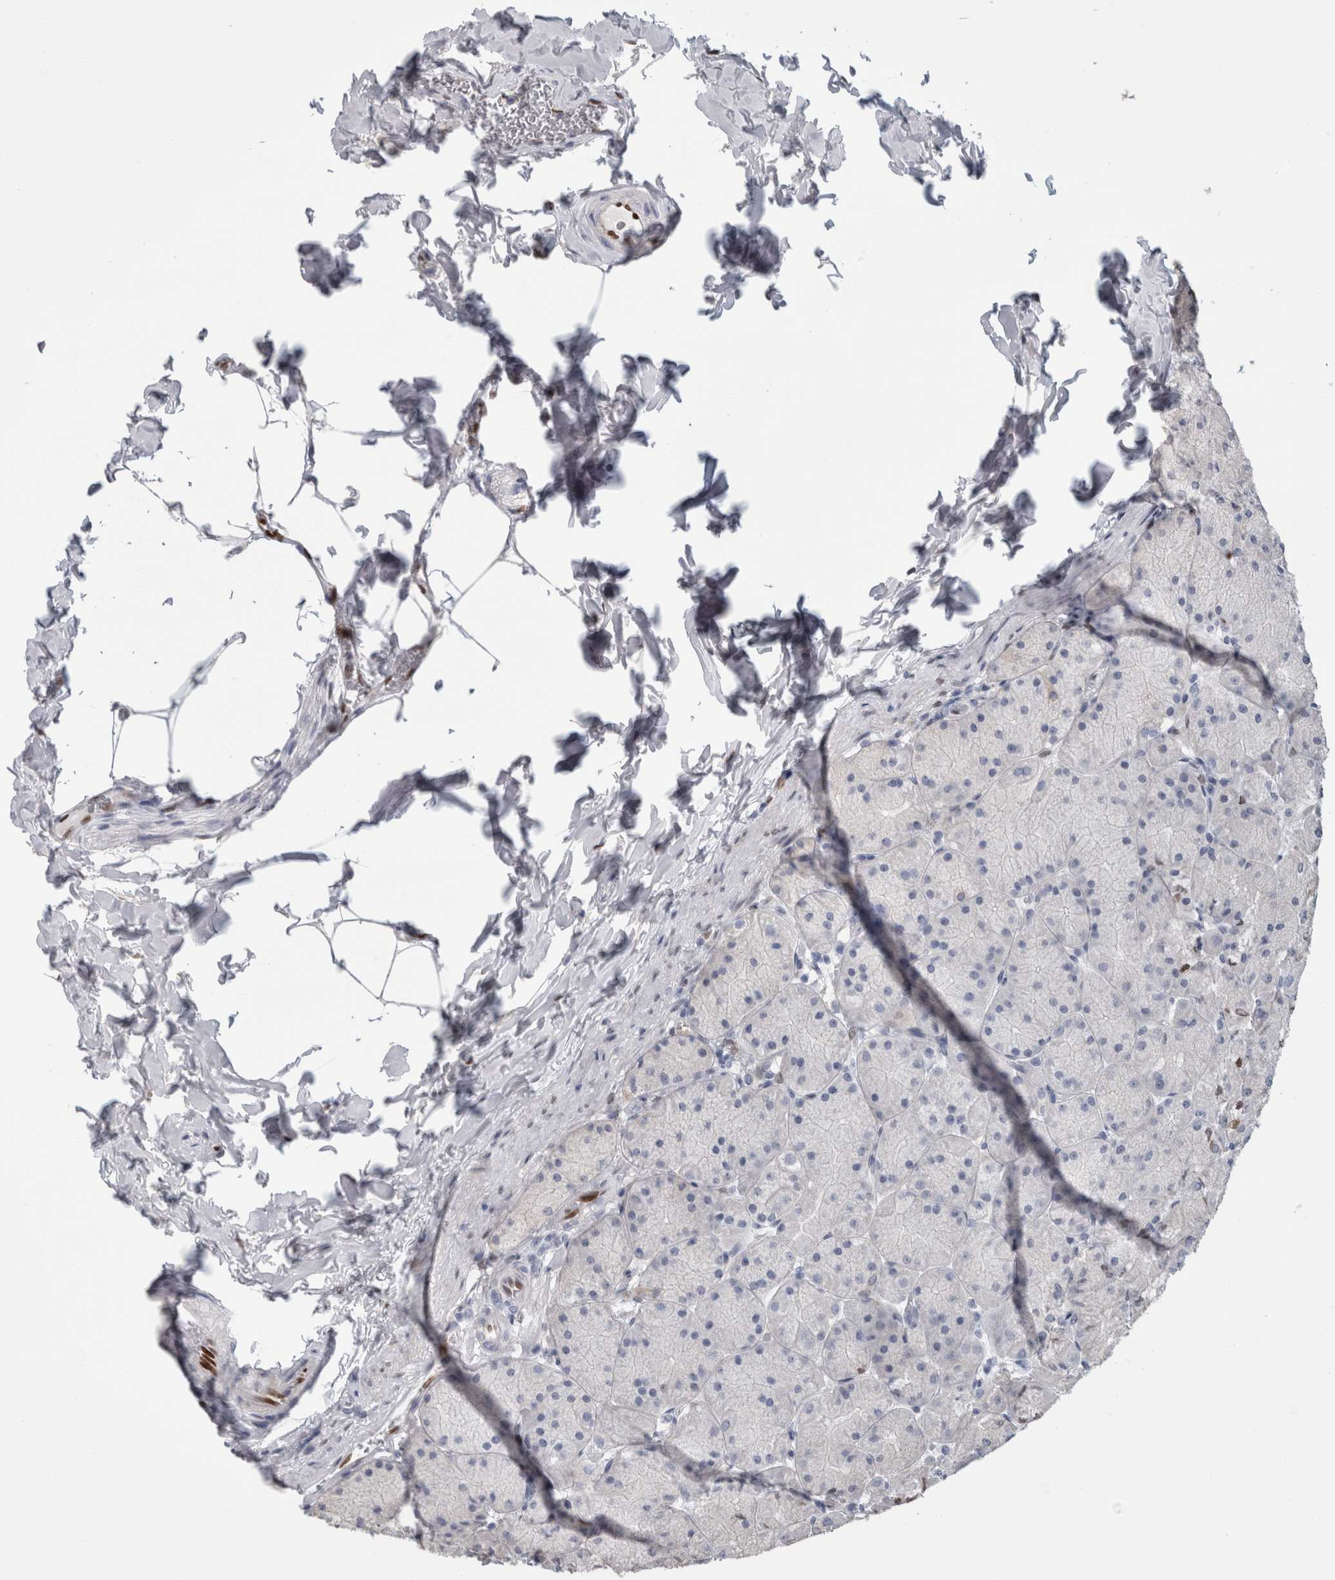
{"staining": {"intensity": "strong", "quantity": "<25%", "location": "nuclear"}, "tissue": "stomach", "cell_type": "Glandular cells", "image_type": "normal", "snomed": [{"axis": "morphology", "description": "Normal tissue, NOS"}, {"axis": "topography", "description": "Stomach, upper"}], "caption": "A medium amount of strong nuclear expression is appreciated in approximately <25% of glandular cells in unremarkable stomach. (DAB IHC, brown staining for protein, blue staining for nuclei).", "gene": "IL33", "patient": {"sex": "female", "age": 56}}